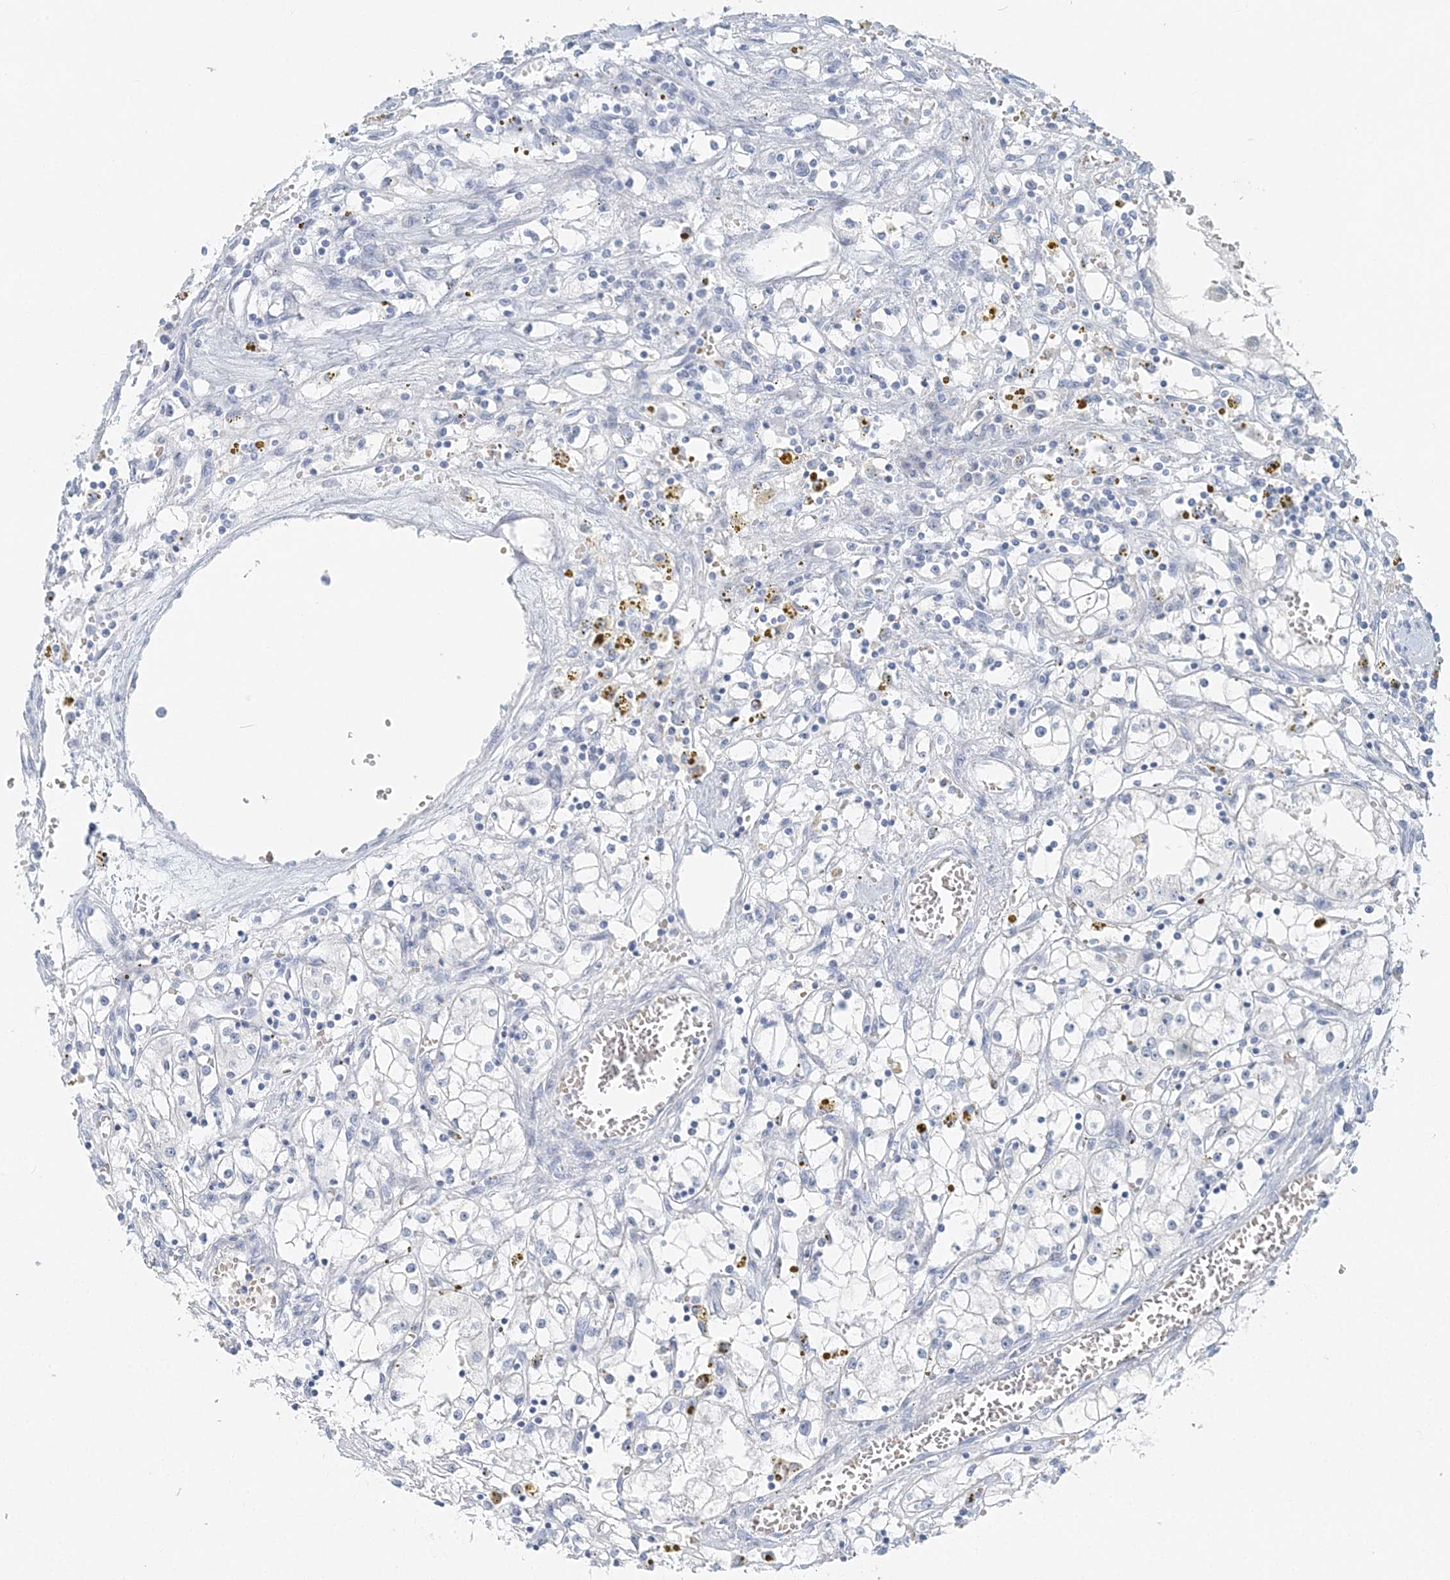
{"staining": {"intensity": "negative", "quantity": "none", "location": "none"}, "tissue": "renal cancer", "cell_type": "Tumor cells", "image_type": "cancer", "snomed": [{"axis": "morphology", "description": "Adenocarcinoma, NOS"}, {"axis": "topography", "description": "Kidney"}], "caption": "The photomicrograph demonstrates no significant expression in tumor cells of adenocarcinoma (renal).", "gene": "VILL", "patient": {"sex": "male", "age": 56}}